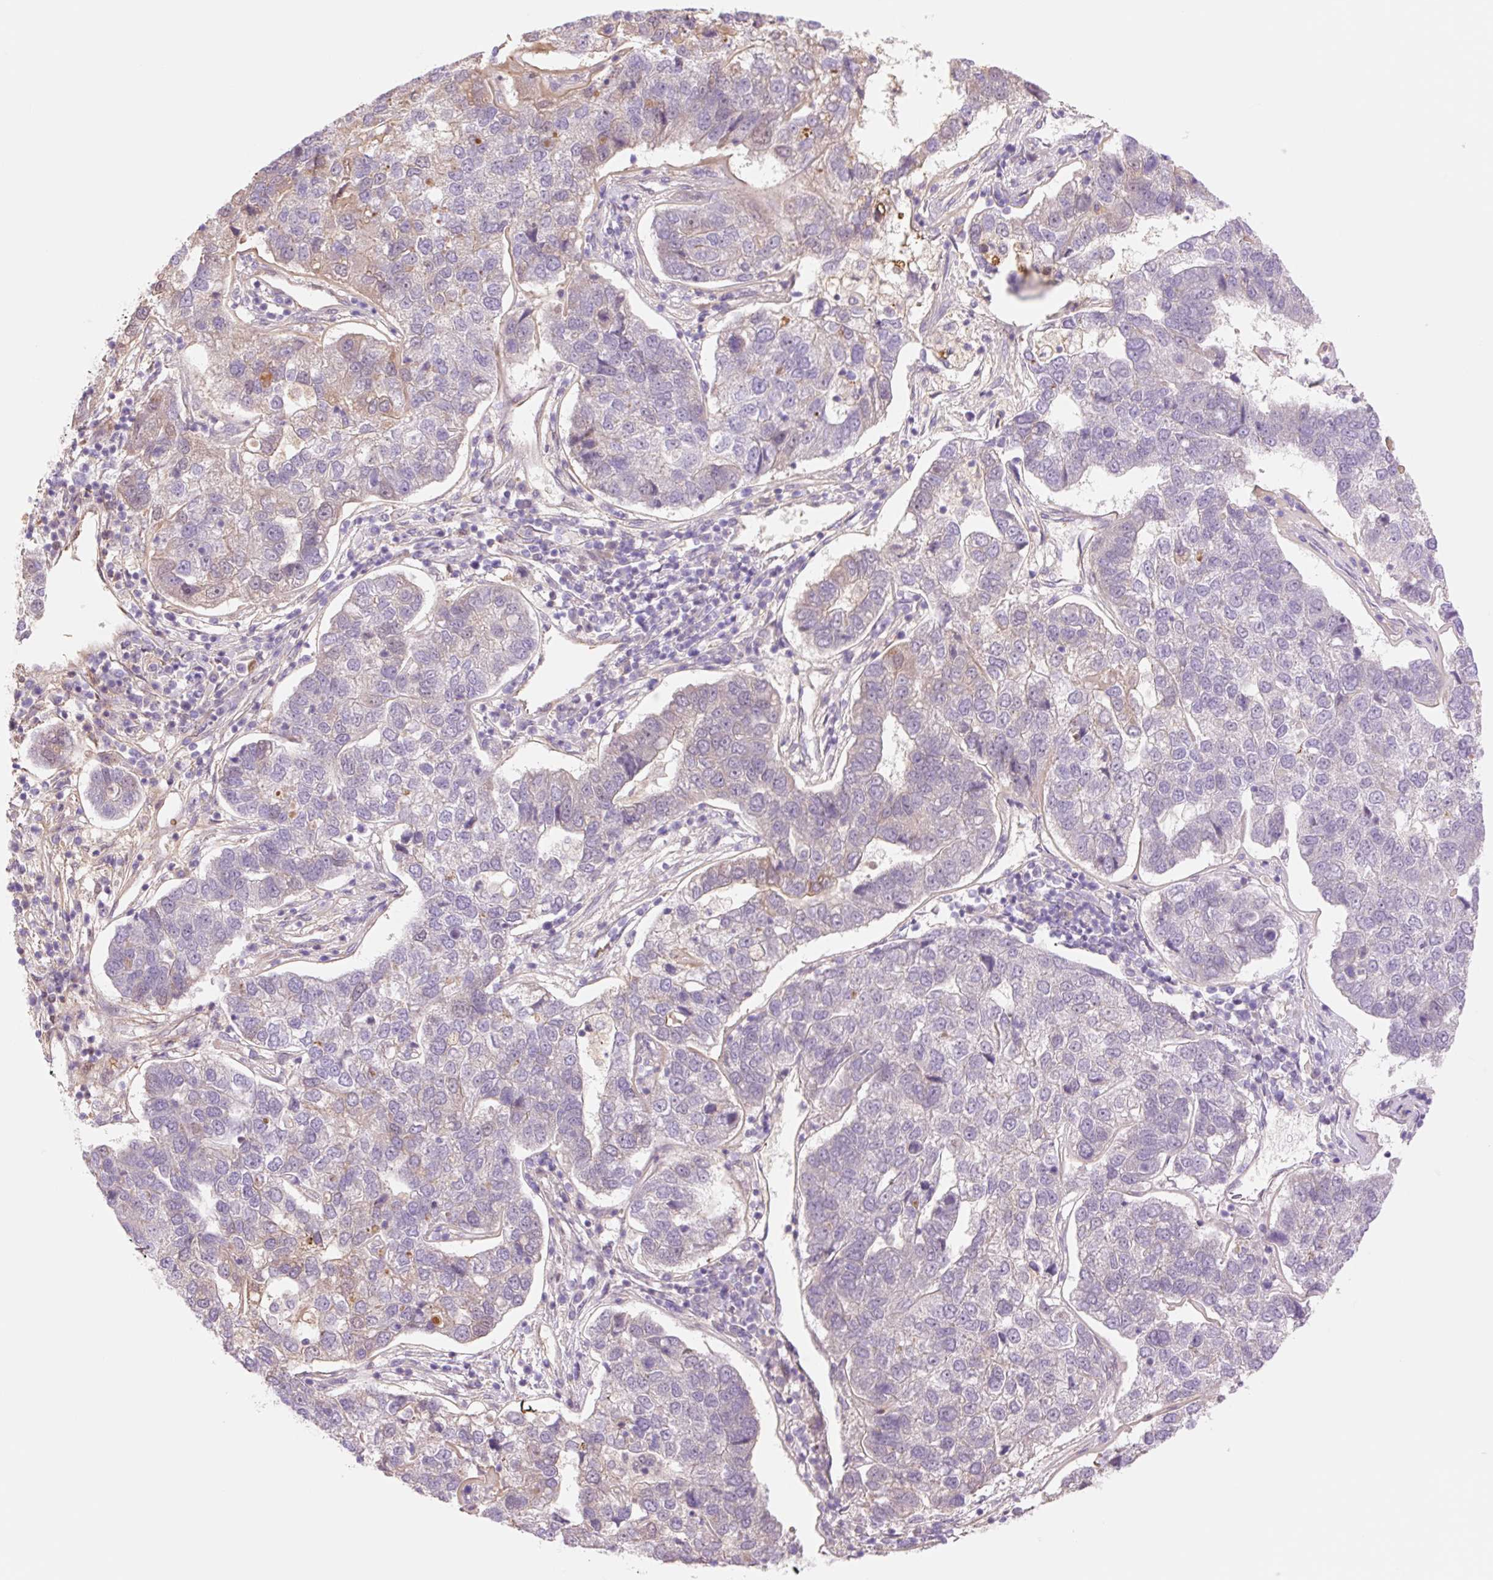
{"staining": {"intensity": "negative", "quantity": "none", "location": "none"}, "tissue": "pancreatic cancer", "cell_type": "Tumor cells", "image_type": "cancer", "snomed": [{"axis": "morphology", "description": "Adenocarcinoma, NOS"}, {"axis": "topography", "description": "Pancreas"}], "caption": "This is a micrograph of immunohistochemistry (IHC) staining of pancreatic cancer, which shows no staining in tumor cells.", "gene": "HEBP1", "patient": {"sex": "female", "age": 61}}